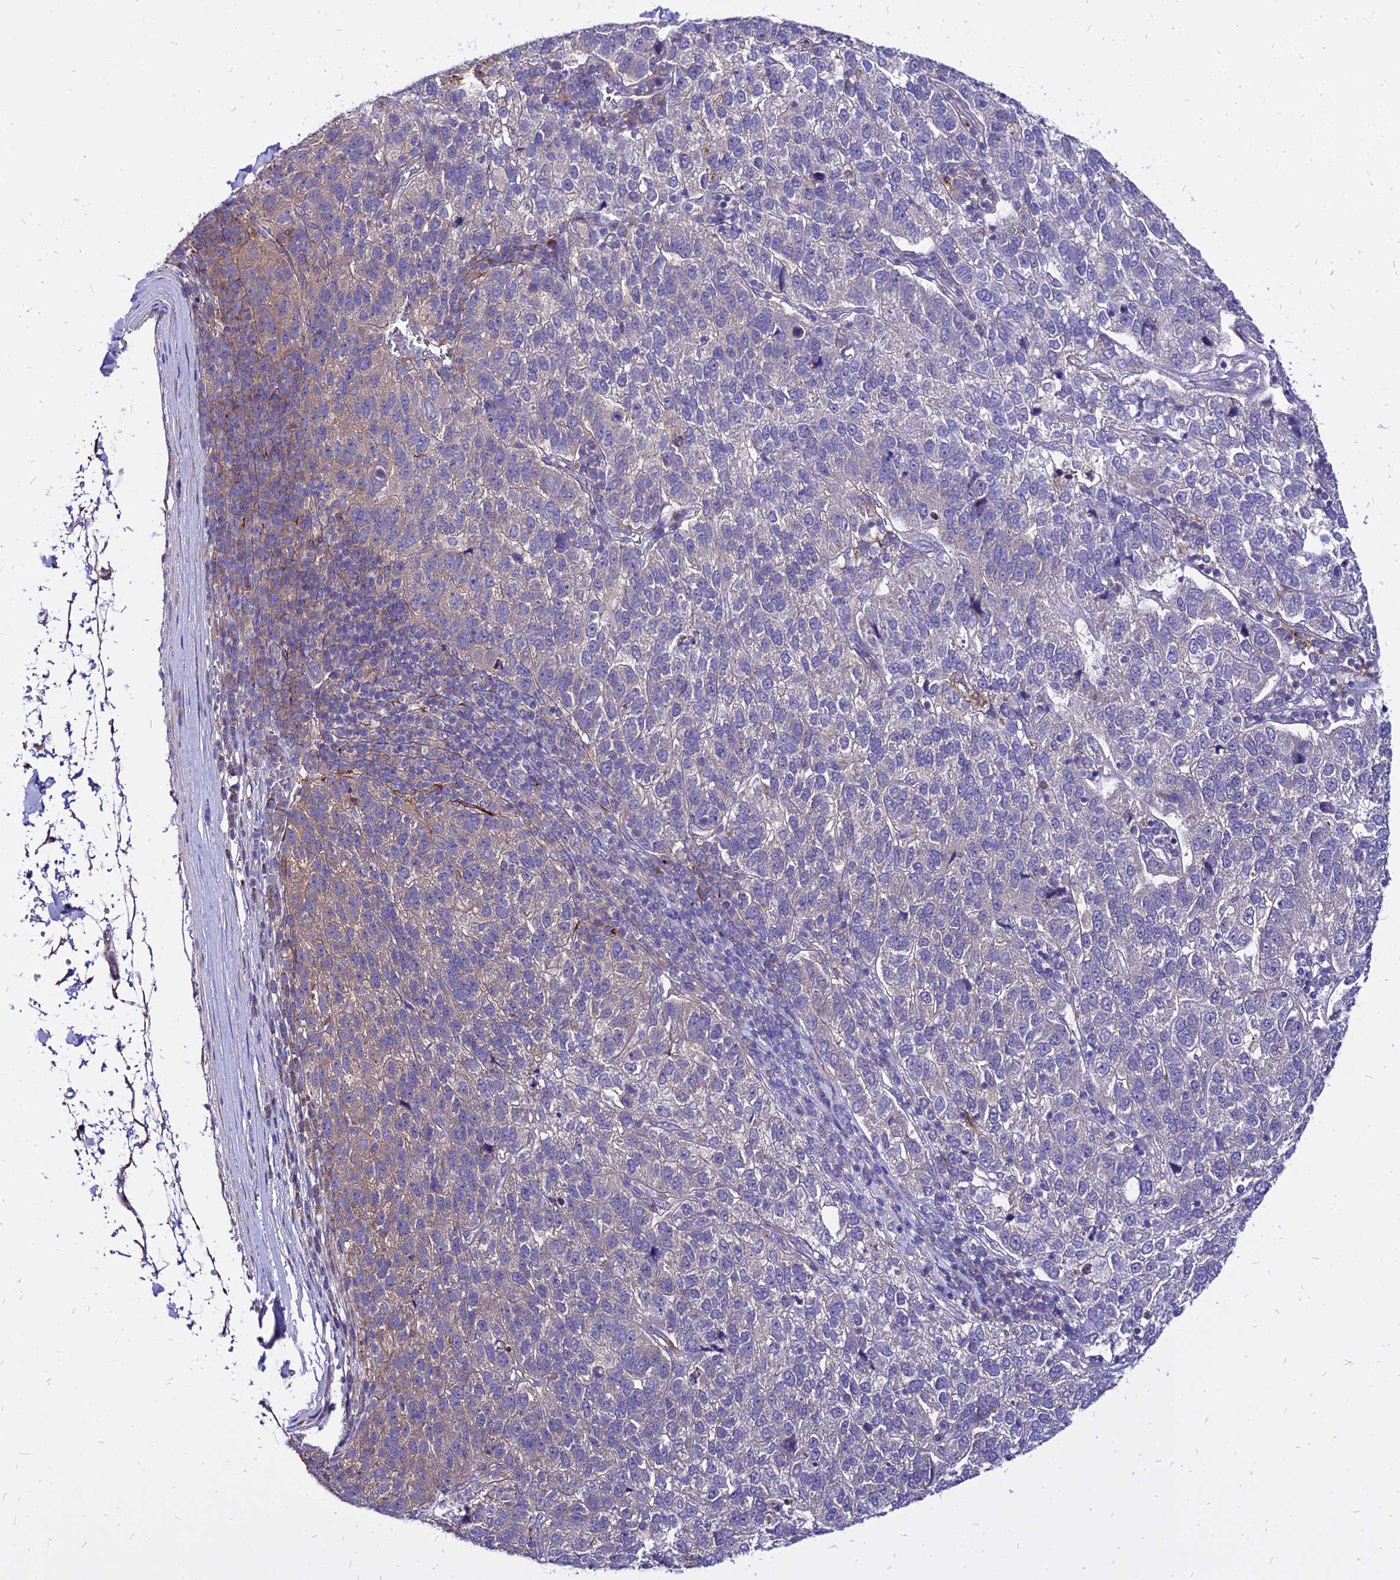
{"staining": {"intensity": "weak", "quantity": "<25%", "location": "cytoplasmic/membranous"}, "tissue": "pancreatic cancer", "cell_type": "Tumor cells", "image_type": "cancer", "snomed": [{"axis": "morphology", "description": "Adenocarcinoma, NOS"}, {"axis": "topography", "description": "Pancreas"}], "caption": "There is no significant expression in tumor cells of adenocarcinoma (pancreatic).", "gene": "COMMD10", "patient": {"sex": "female", "age": 61}}